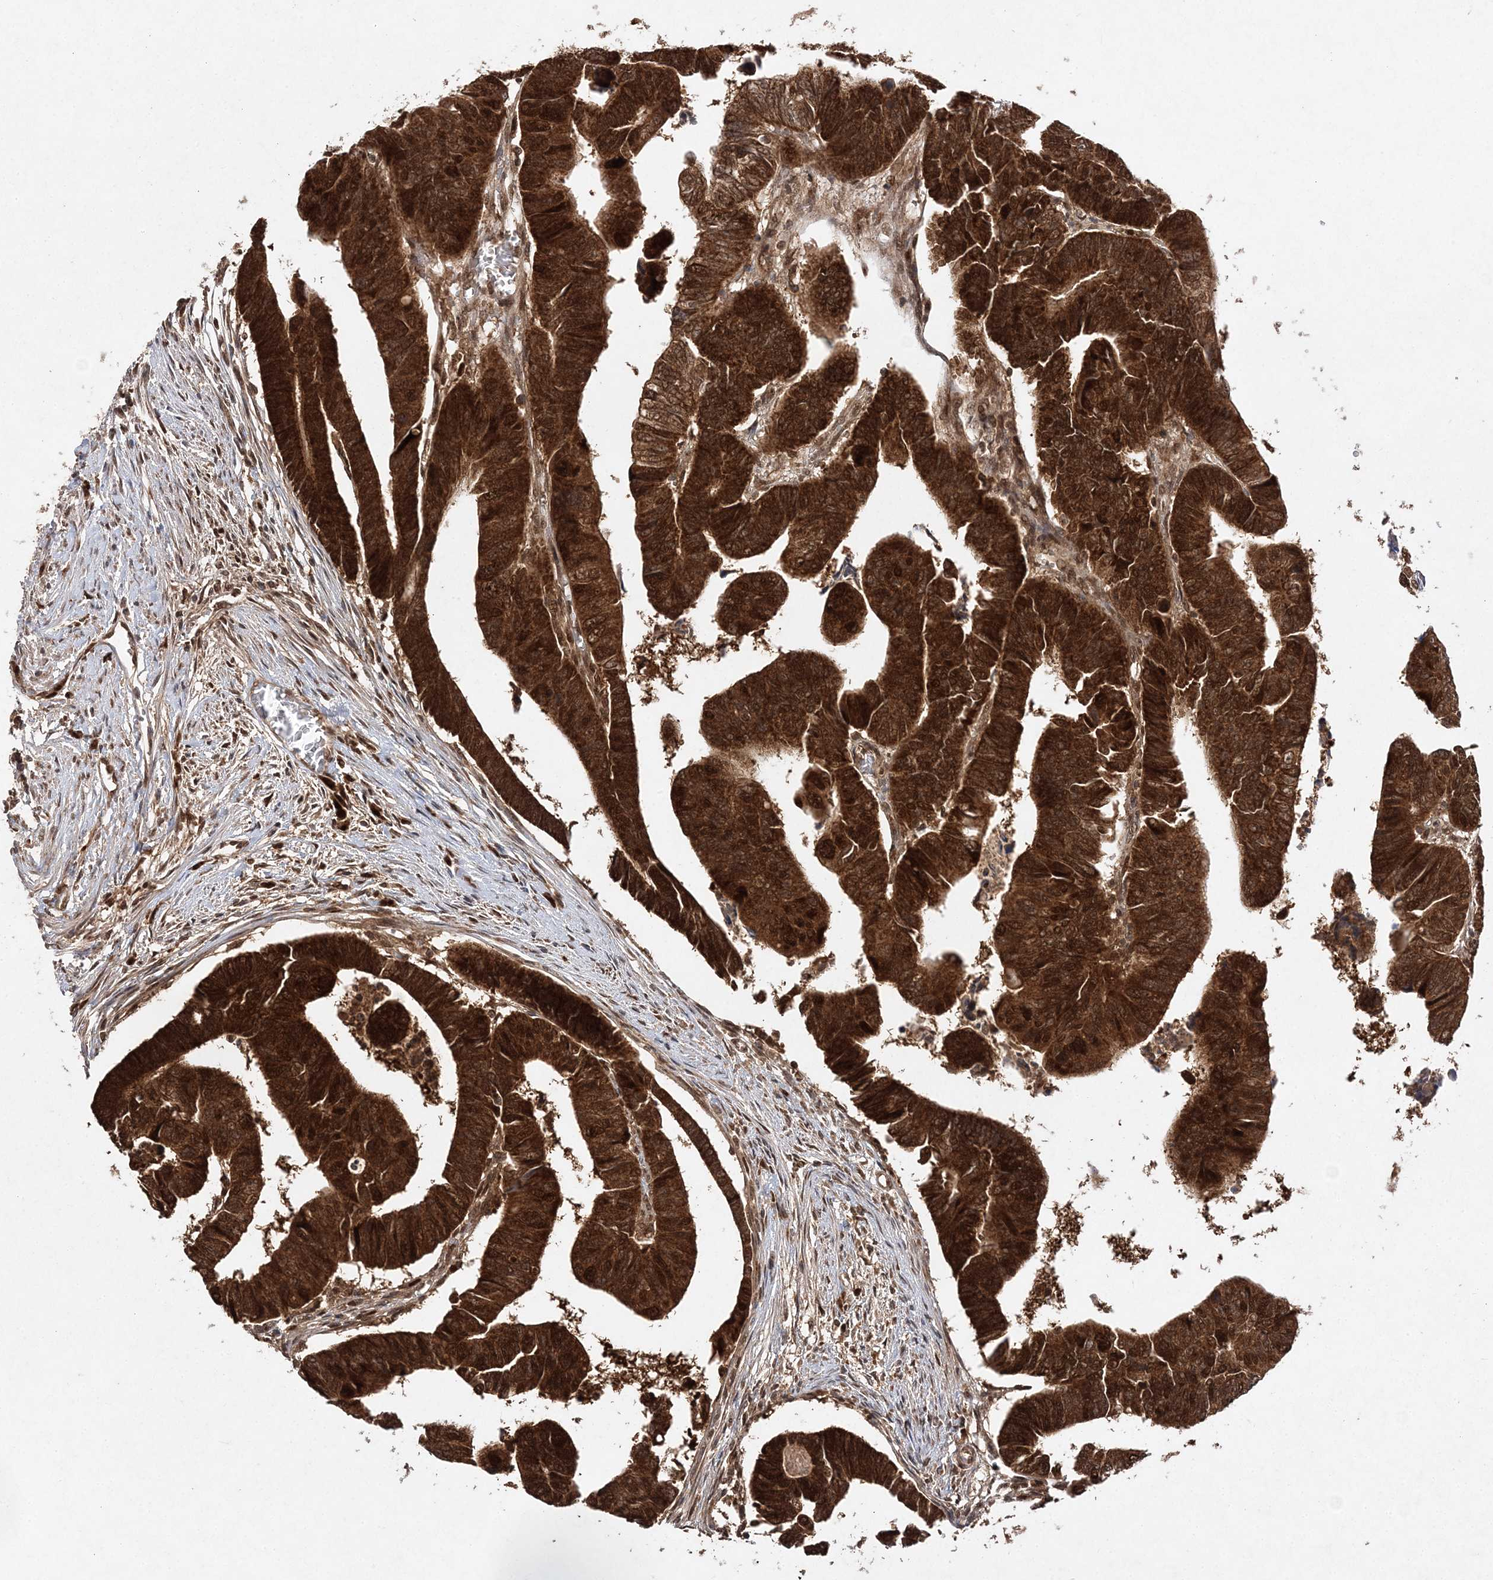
{"staining": {"intensity": "strong", "quantity": ">75%", "location": "cytoplasmic/membranous,nuclear"}, "tissue": "colorectal cancer", "cell_type": "Tumor cells", "image_type": "cancer", "snomed": [{"axis": "morphology", "description": "Adenocarcinoma, NOS"}, {"axis": "topography", "description": "Rectum"}], "caption": "Immunohistochemistry staining of colorectal cancer, which displays high levels of strong cytoplasmic/membranous and nuclear staining in approximately >75% of tumor cells indicating strong cytoplasmic/membranous and nuclear protein positivity. The staining was performed using DAB (3,3'-diaminobenzidine) (brown) for protein detection and nuclei were counterstained in hematoxylin (blue).", "gene": "NIF3L1", "patient": {"sex": "female", "age": 65}}